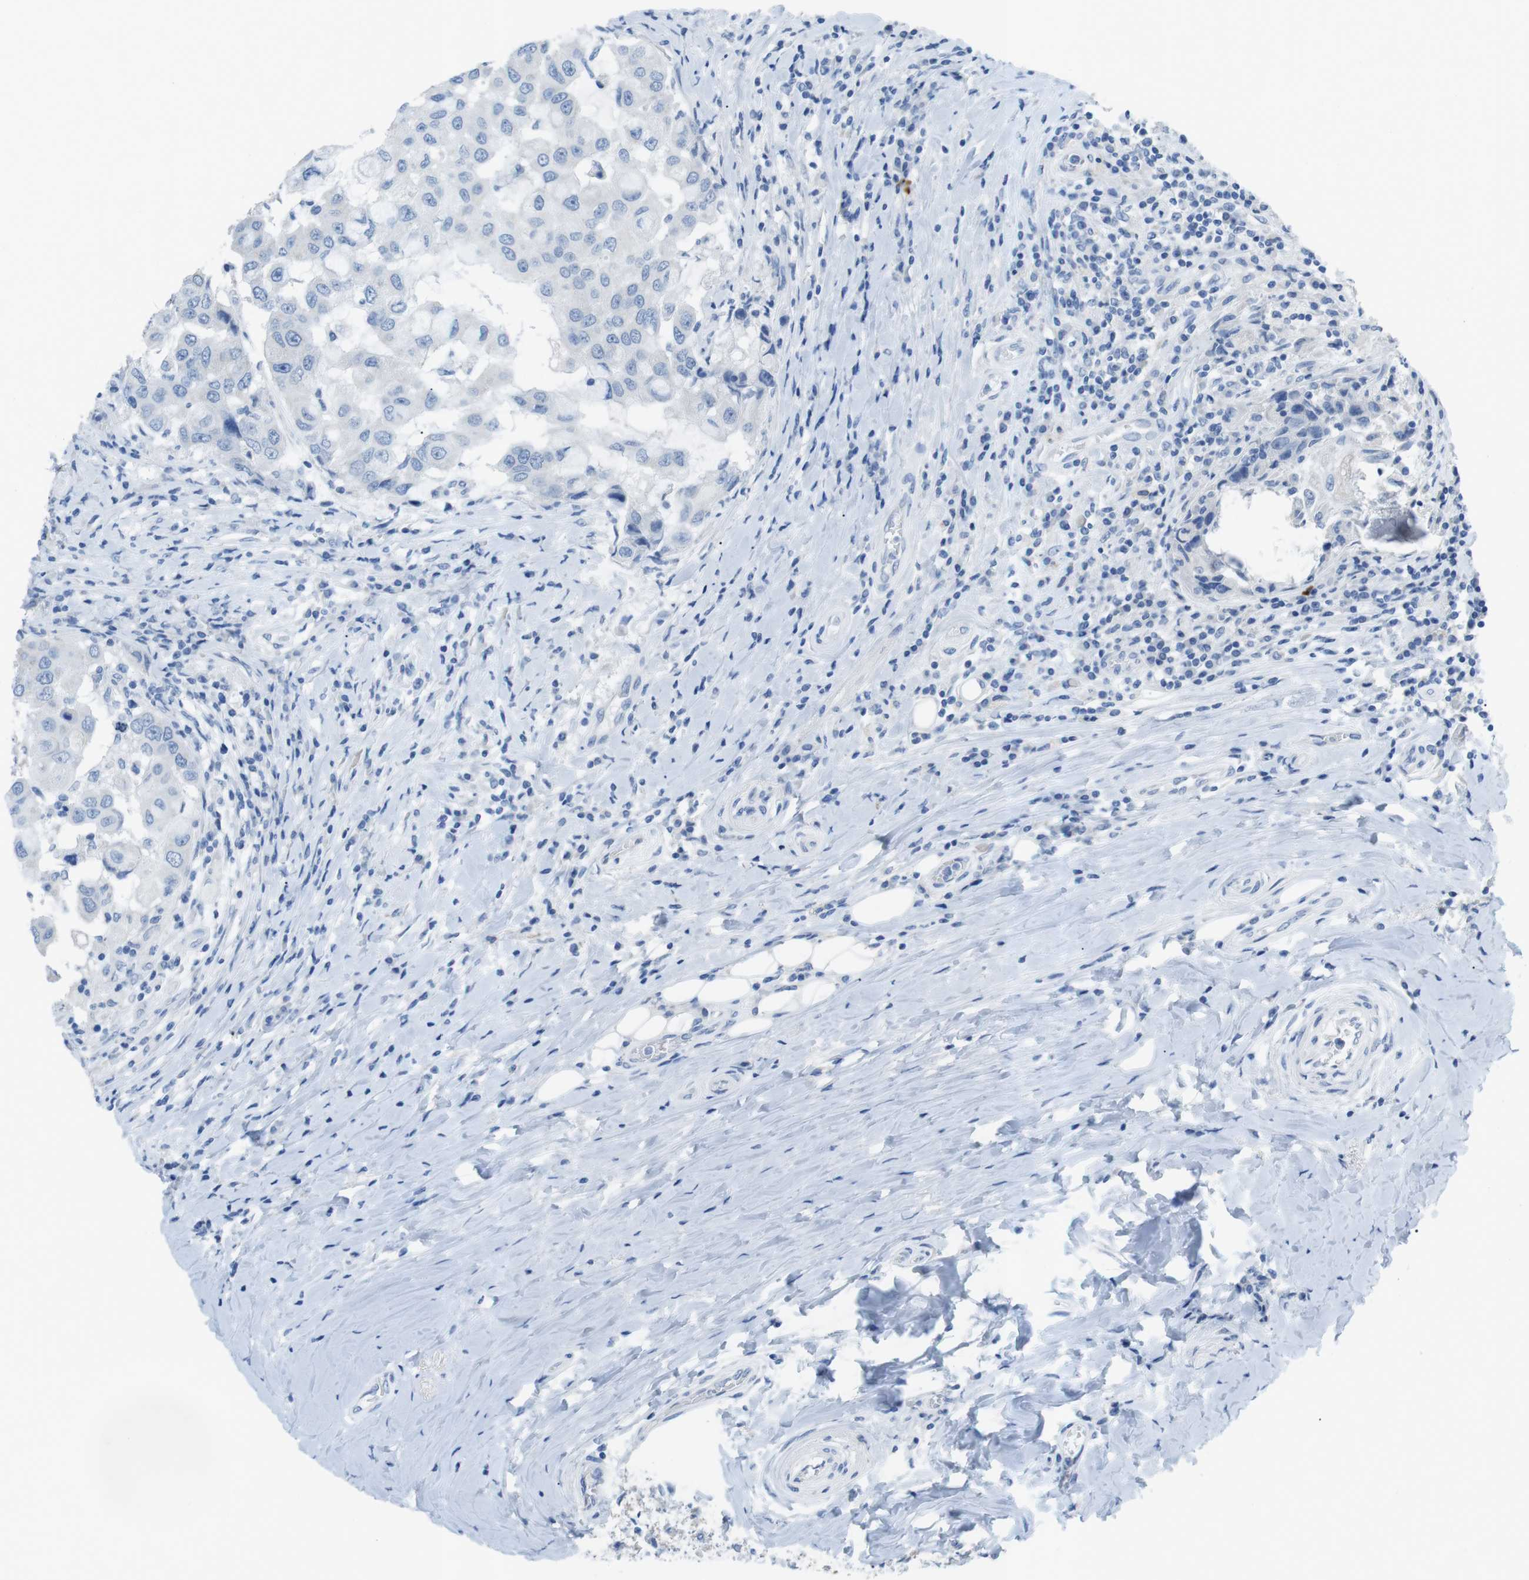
{"staining": {"intensity": "negative", "quantity": "none", "location": "none"}, "tissue": "breast cancer", "cell_type": "Tumor cells", "image_type": "cancer", "snomed": [{"axis": "morphology", "description": "Duct carcinoma"}, {"axis": "topography", "description": "Breast"}], "caption": "The immunohistochemistry (IHC) photomicrograph has no significant positivity in tumor cells of breast cancer tissue.", "gene": "SALL4", "patient": {"sex": "female", "age": 27}}